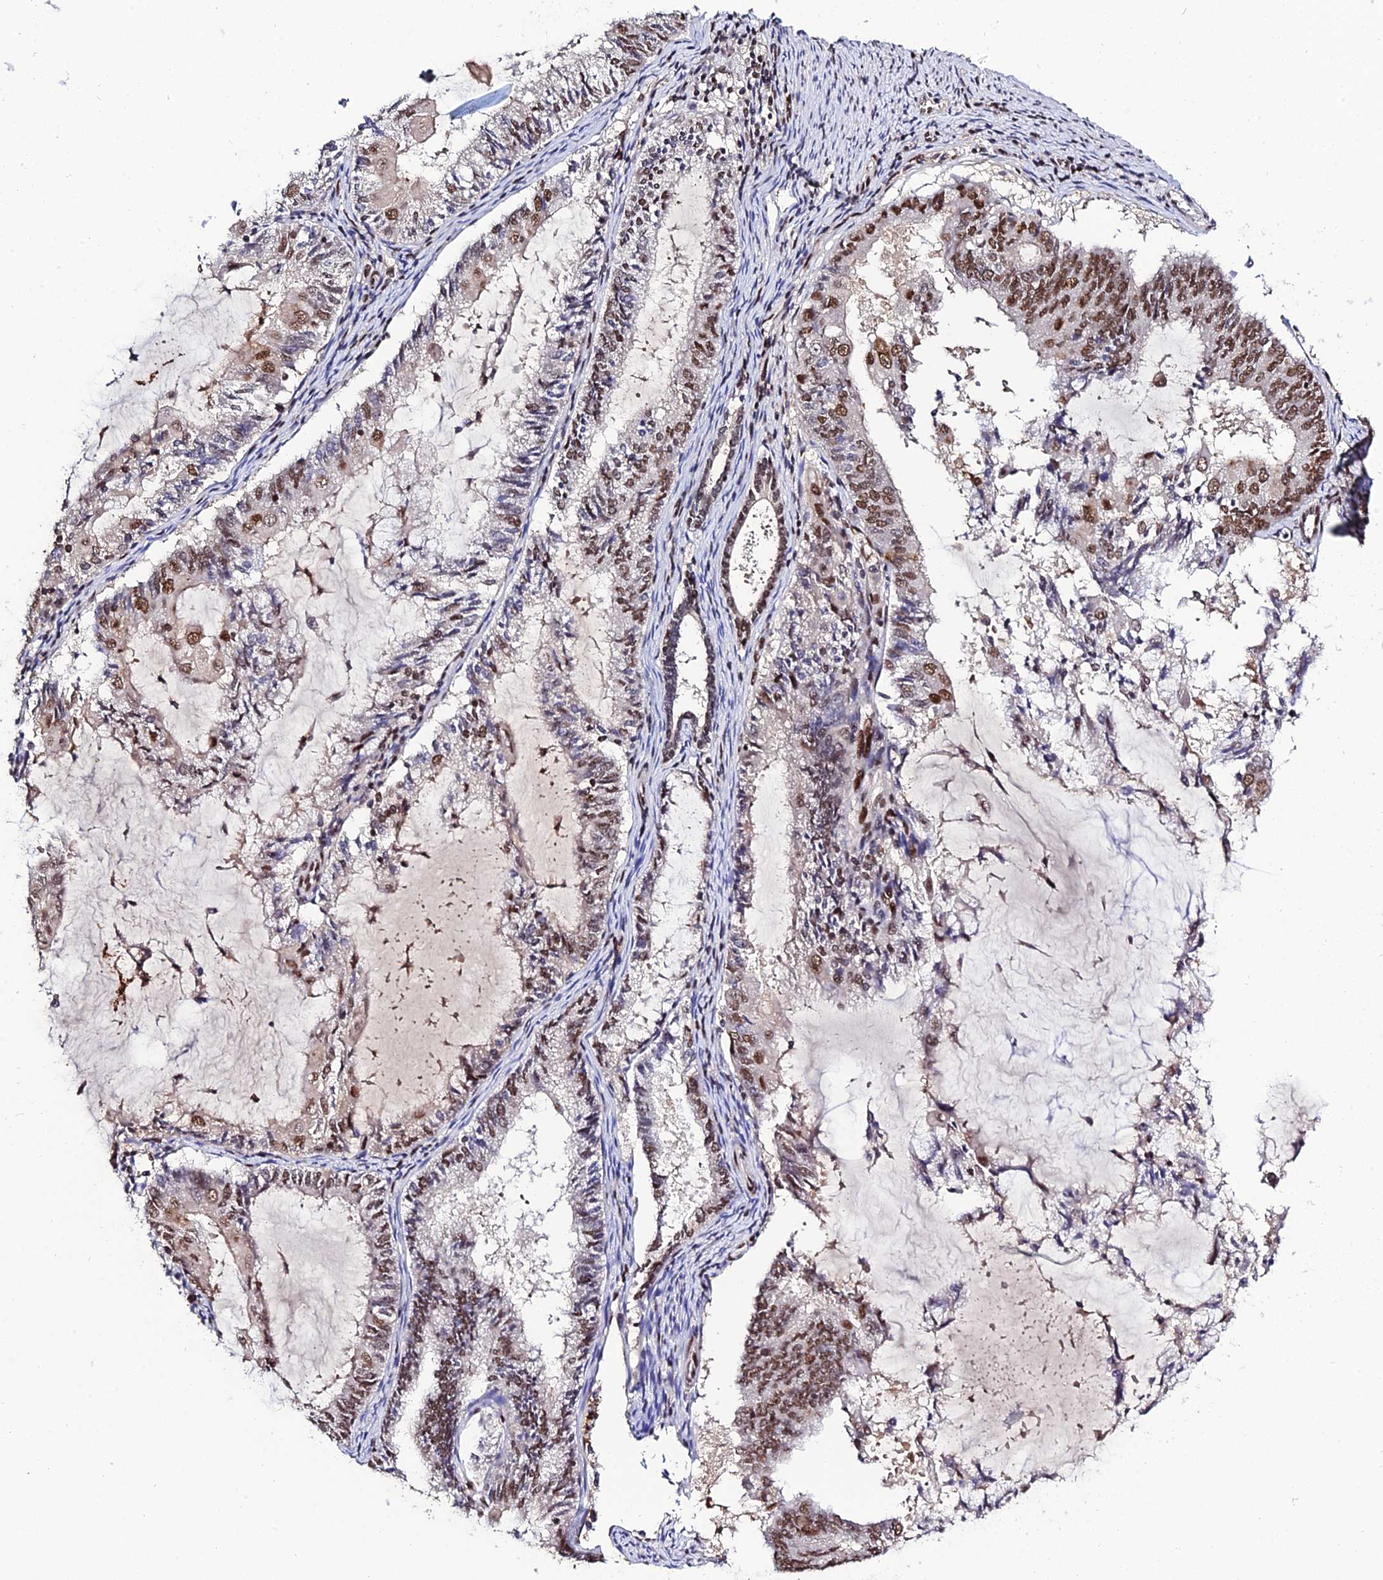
{"staining": {"intensity": "moderate", "quantity": ">75%", "location": "nuclear"}, "tissue": "endometrial cancer", "cell_type": "Tumor cells", "image_type": "cancer", "snomed": [{"axis": "morphology", "description": "Adenocarcinoma, NOS"}, {"axis": "topography", "description": "Endometrium"}], "caption": "A medium amount of moderate nuclear expression is present in about >75% of tumor cells in endometrial adenocarcinoma tissue.", "gene": "SYT15", "patient": {"sex": "female", "age": 81}}